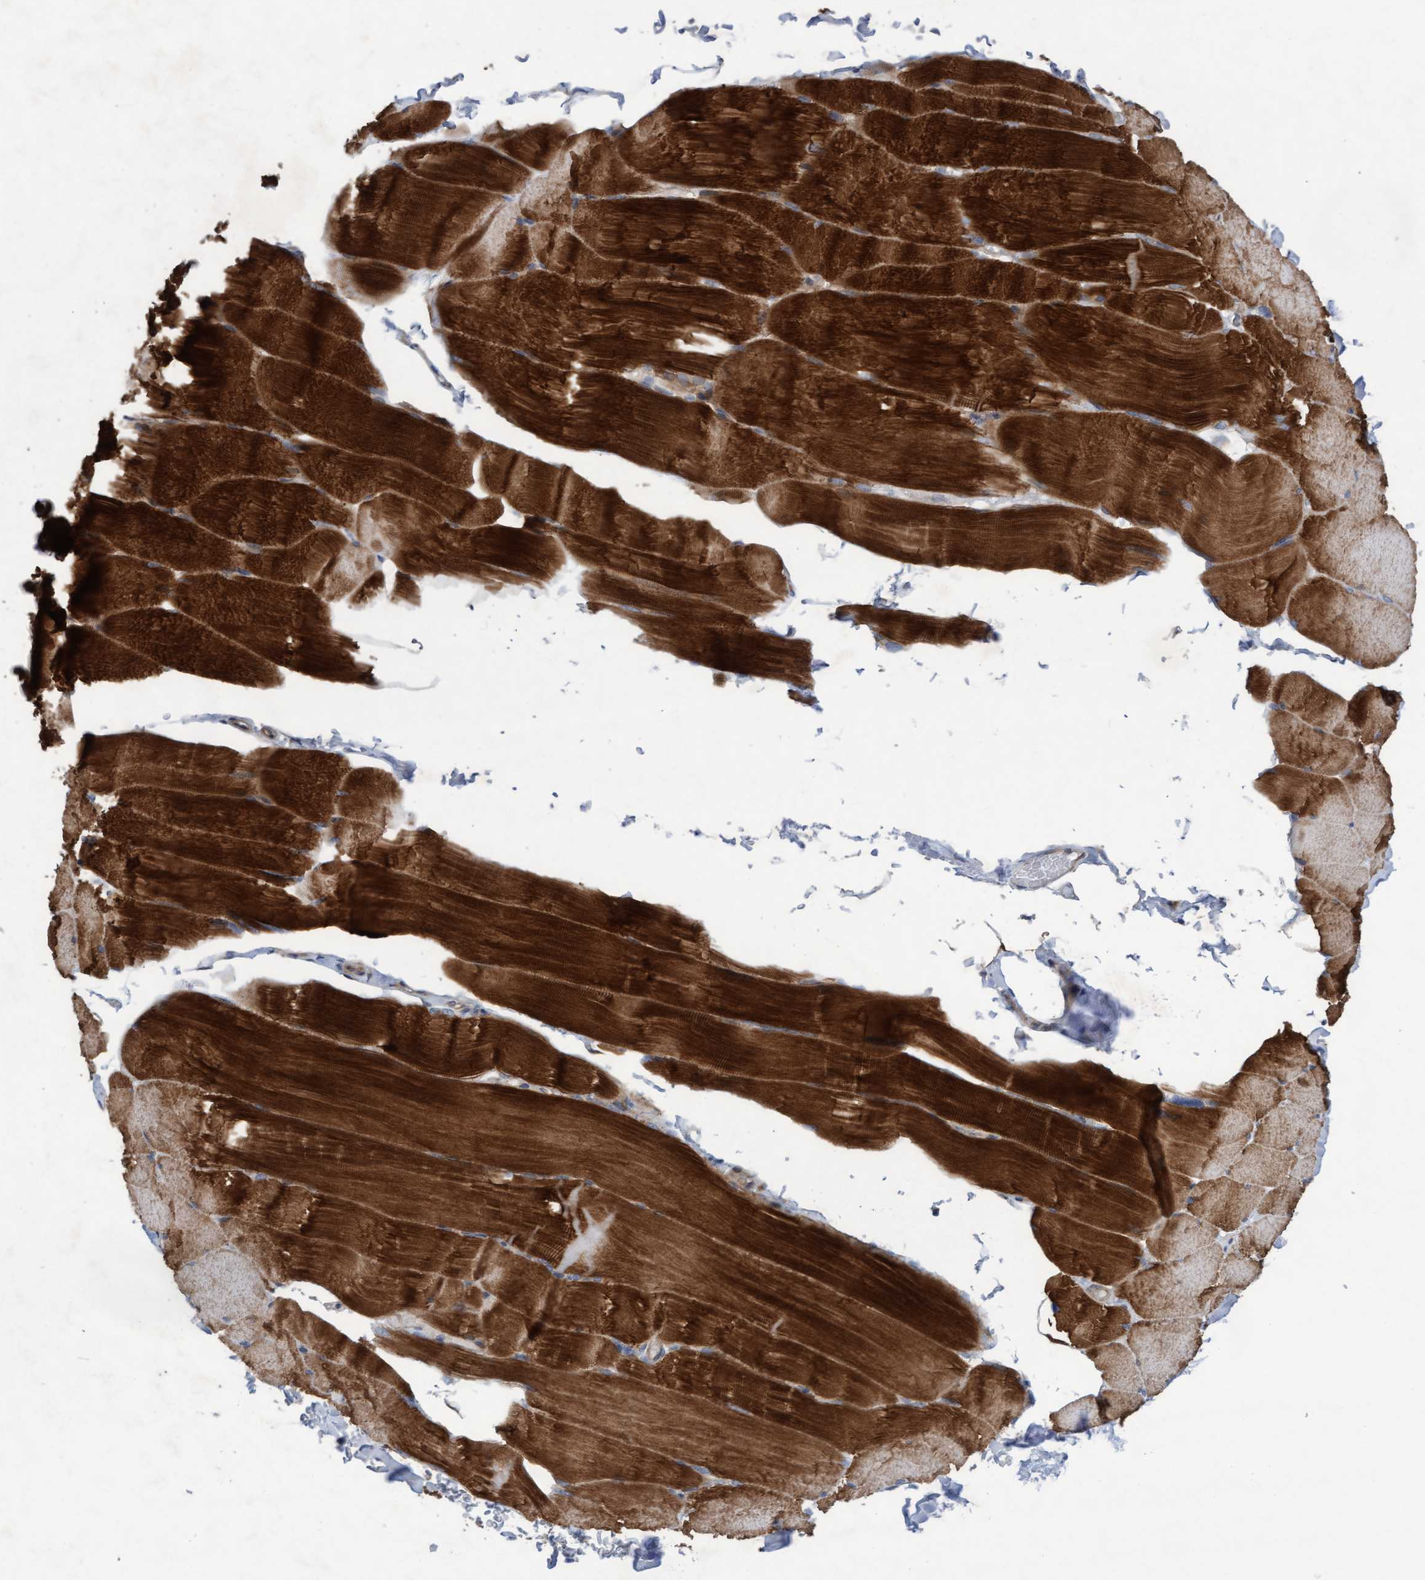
{"staining": {"intensity": "strong", "quantity": ">75%", "location": "cytoplasmic/membranous"}, "tissue": "skeletal muscle", "cell_type": "Myocytes", "image_type": "normal", "snomed": [{"axis": "morphology", "description": "Normal tissue, NOS"}, {"axis": "topography", "description": "Skin"}, {"axis": "topography", "description": "Skeletal muscle"}], "caption": "IHC micrograph of unremarkable skeletal muscle: skeletal muscle stained using immunohistochemistry (IHC) reveals high levels of strong protein expression localized specifically in the cytoplasmic/membranous of myocytes, appearing as a cytoplasmic/membranous brown color.", "gene": "PLCD1", "patient": {"sex": "male", "age": 83}}